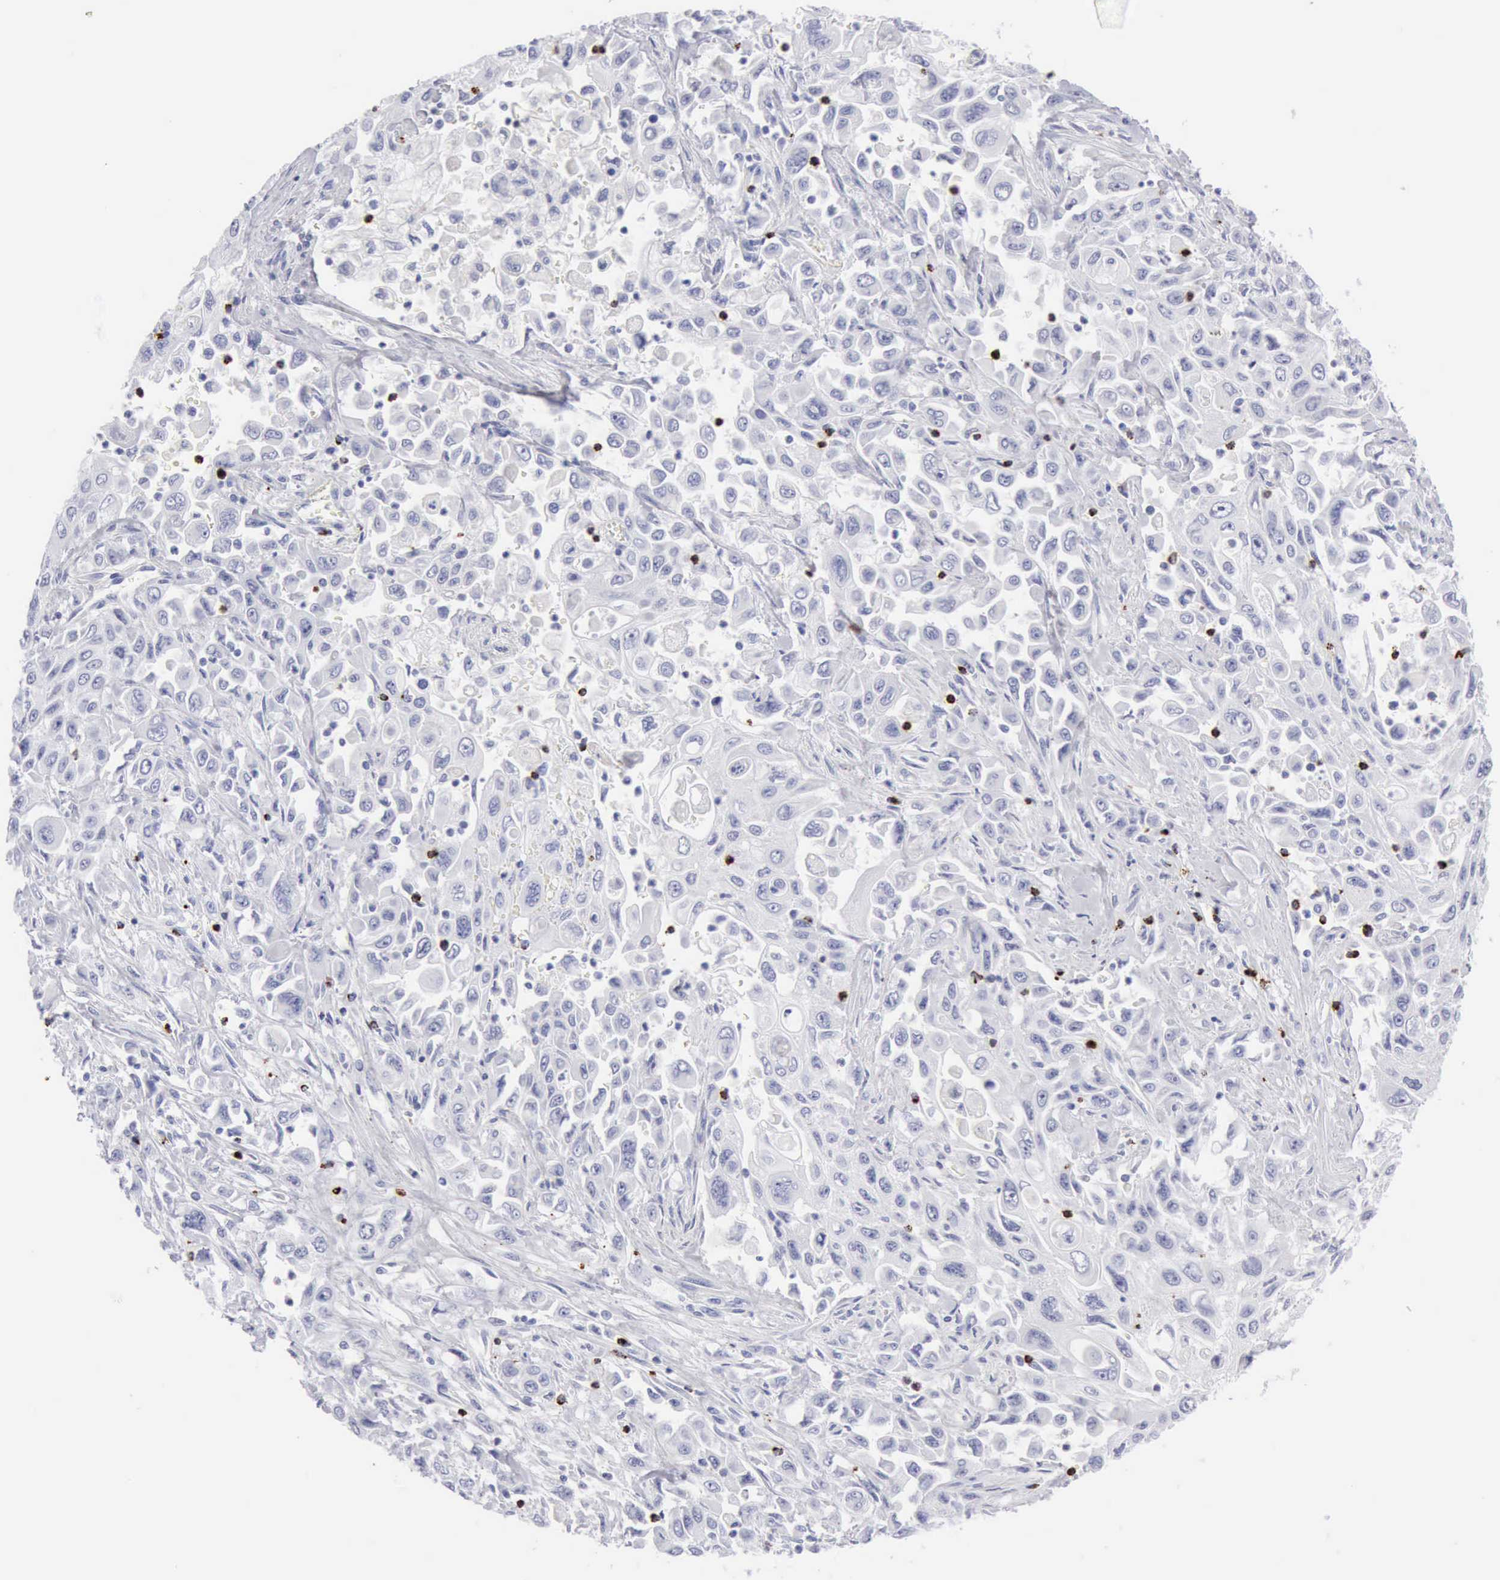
{"staining": {"intensity": "negative", "quantity": "none", "location": "none"}, "tissue": "pancreatic cancer", "cell_type": "Tumor cells", "image_type": "cancer", "snomed": [{"axis": "morphology", "description": "Adenocarcinoma, NOS"}, {"axis": "topography", "description": "Pancreas"}], "caption": "High power microscopy micrograph of an immunohistochemistry (IHC) image of pancreatic adenocarcinoma, revealing no significant staining in tumor cells. (Stains: DAB immunohistochemistry (IHC) with hematoxylin counter stain, Microscopy: brightfield microscopy at high magnification).", "gene": "GZMB", "patient": {"sex": "male", "age": 70}}